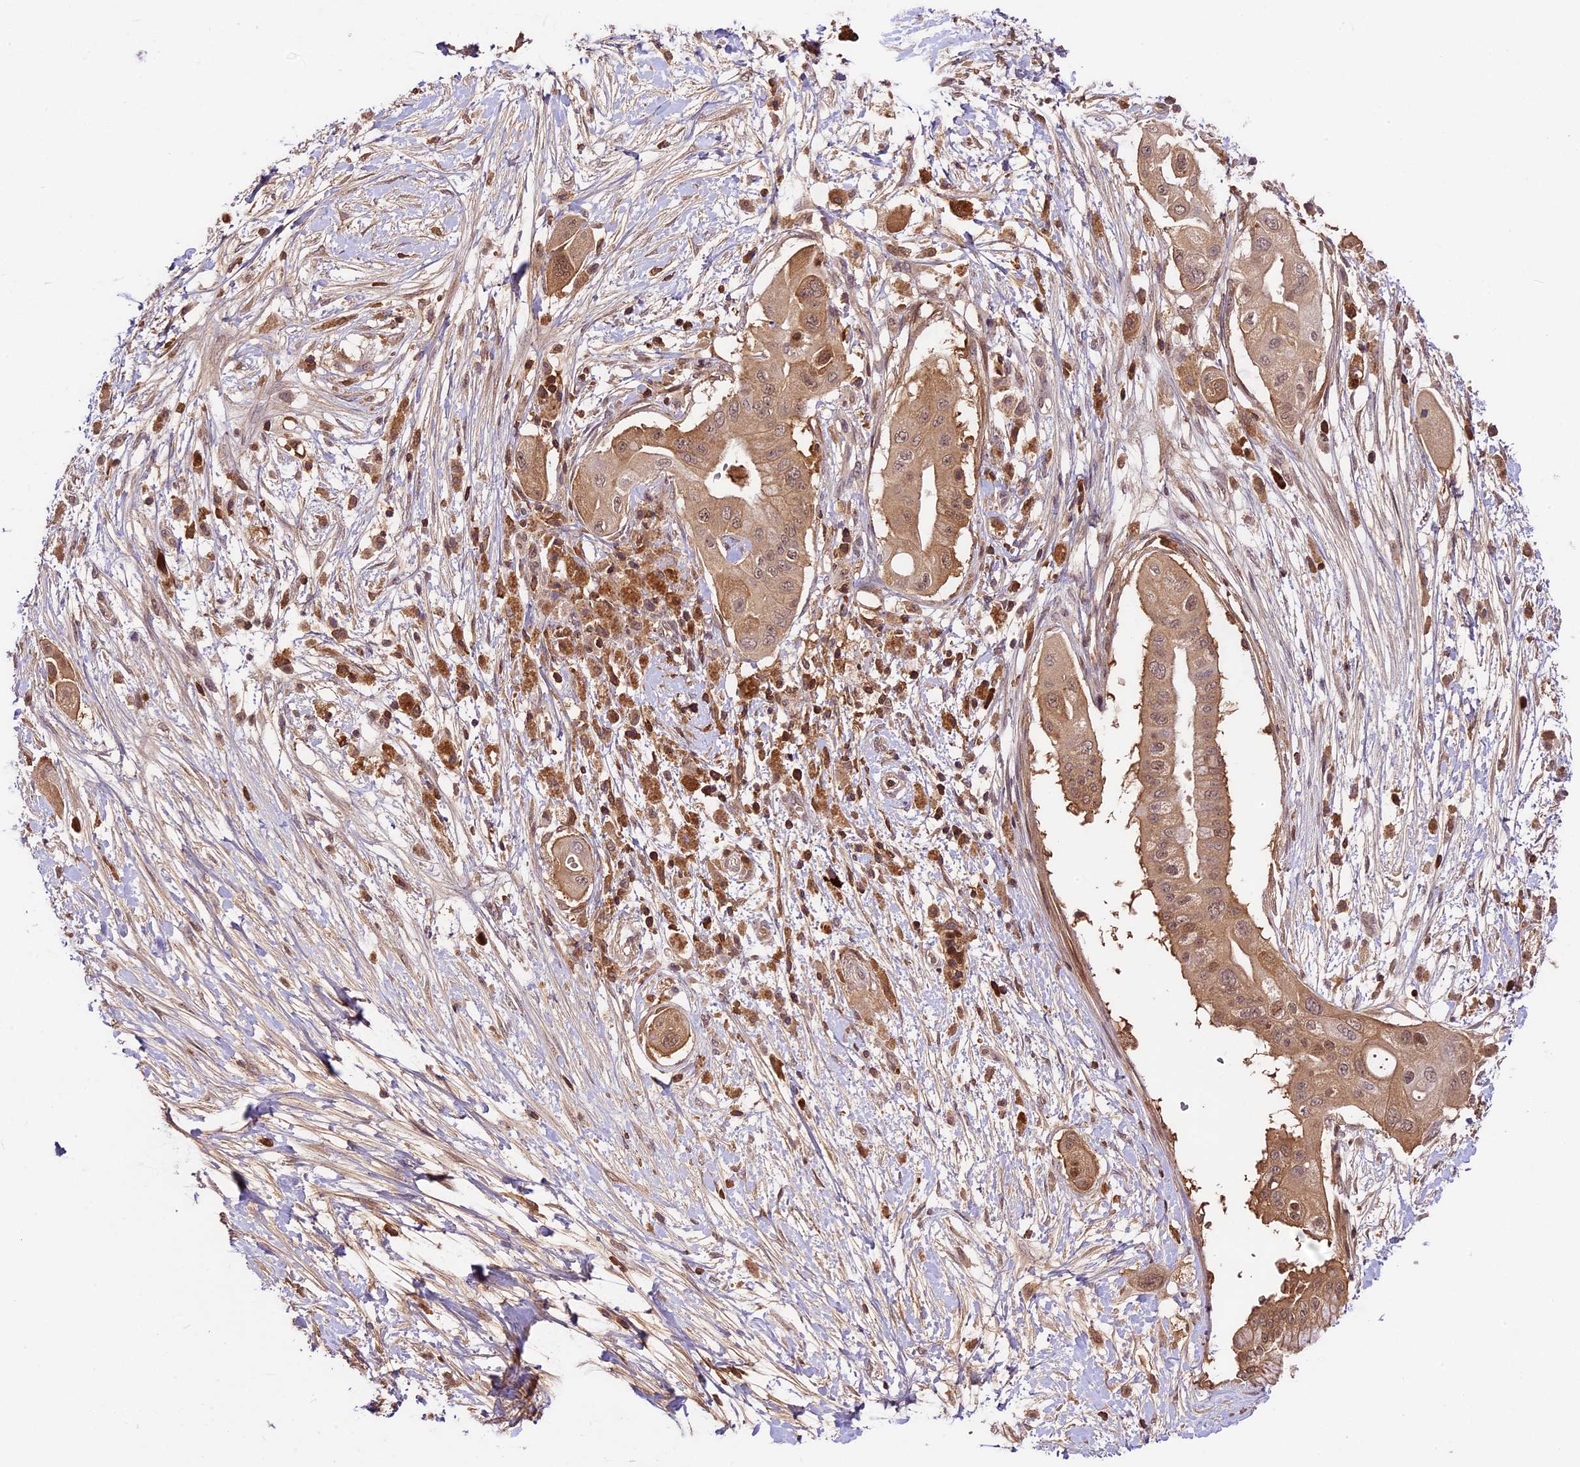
{"staining": {"intensity": "moderate", "quantity": ">75%", "location": "cytoplasmic/membranous,nuclear"}, "tissue": "pancreatic cancer", "cell_type": "Tumor cells", "image_type": "cancer", "snomed": [{"axis": "morphology", "description": "Adenocarcinoma, NOS"}, {"axis": "topography", "description": "Pancreas"}], "caption": "Immunohistochemistry (IHC) of human pancreatic adenocarcinoma displays medium levels of moderate cytoplasmic/membranous and nuclear staining in approximately >75% of tumor cells.", "gene": "ATP10A", "patient": {"sex": "male", "age": 68}}